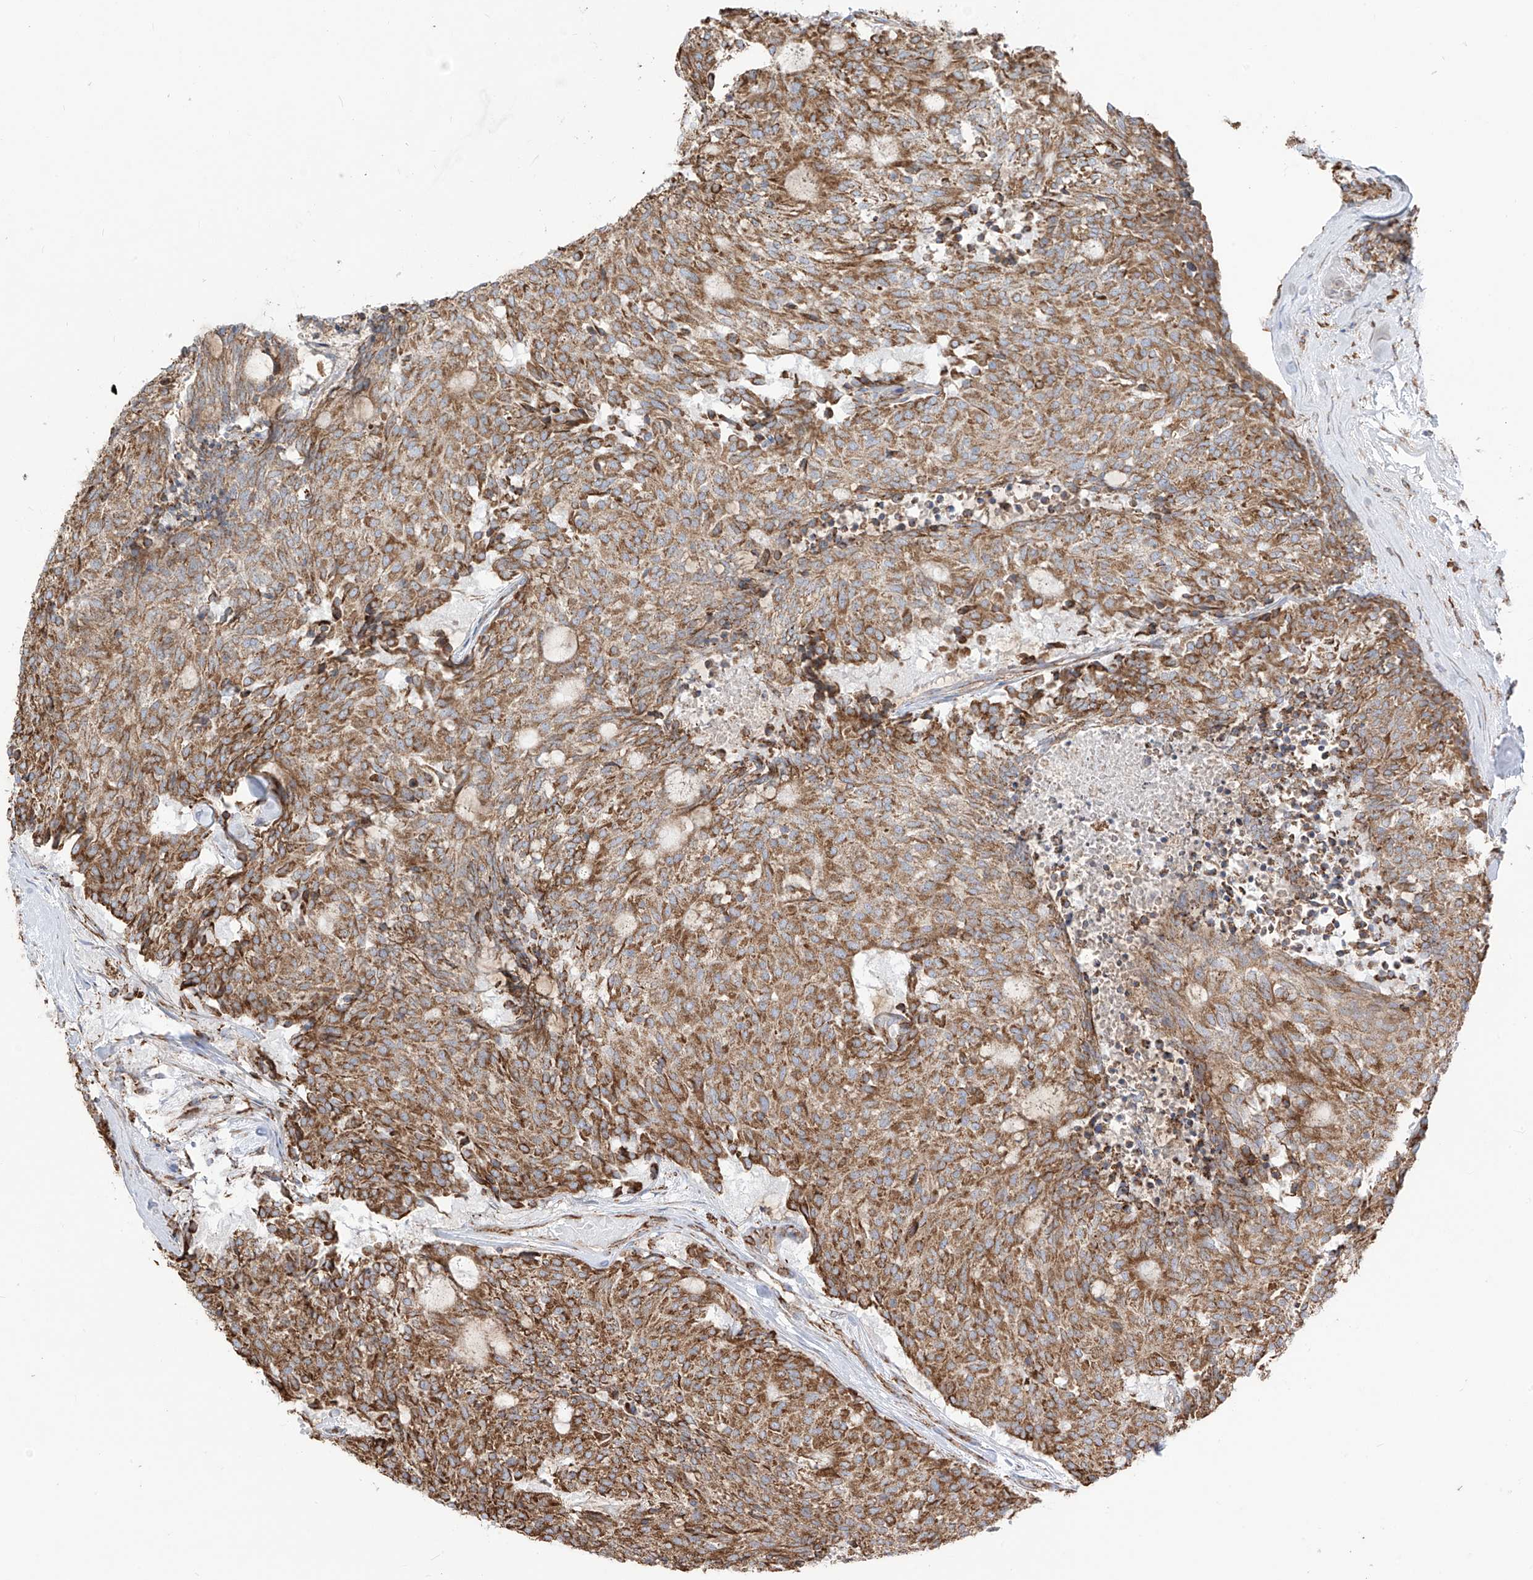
{"staining": {"intensity": "moderate", "quantity": ">75%", "location": "cytoplasmic/membranous"}, "tissue": "carcinoid", "cell_type": "Tumor cells", "image_type": "cancer", "snomed": [{"axis": "morphology", "description": "Carcinoid, malignant, NOS"}, {"axis": "topography", "description": "Pancreas"}], "caption": "IHC (DAB) staining of human carcinoid exhibits moderate cytoplasmic/membranous protein staining in about >75% of tumor cells. (IHC, brightfield microscopy, high magnification).", "gene": "PDIA6", "patient": {"sex": "female", "age": 54}}